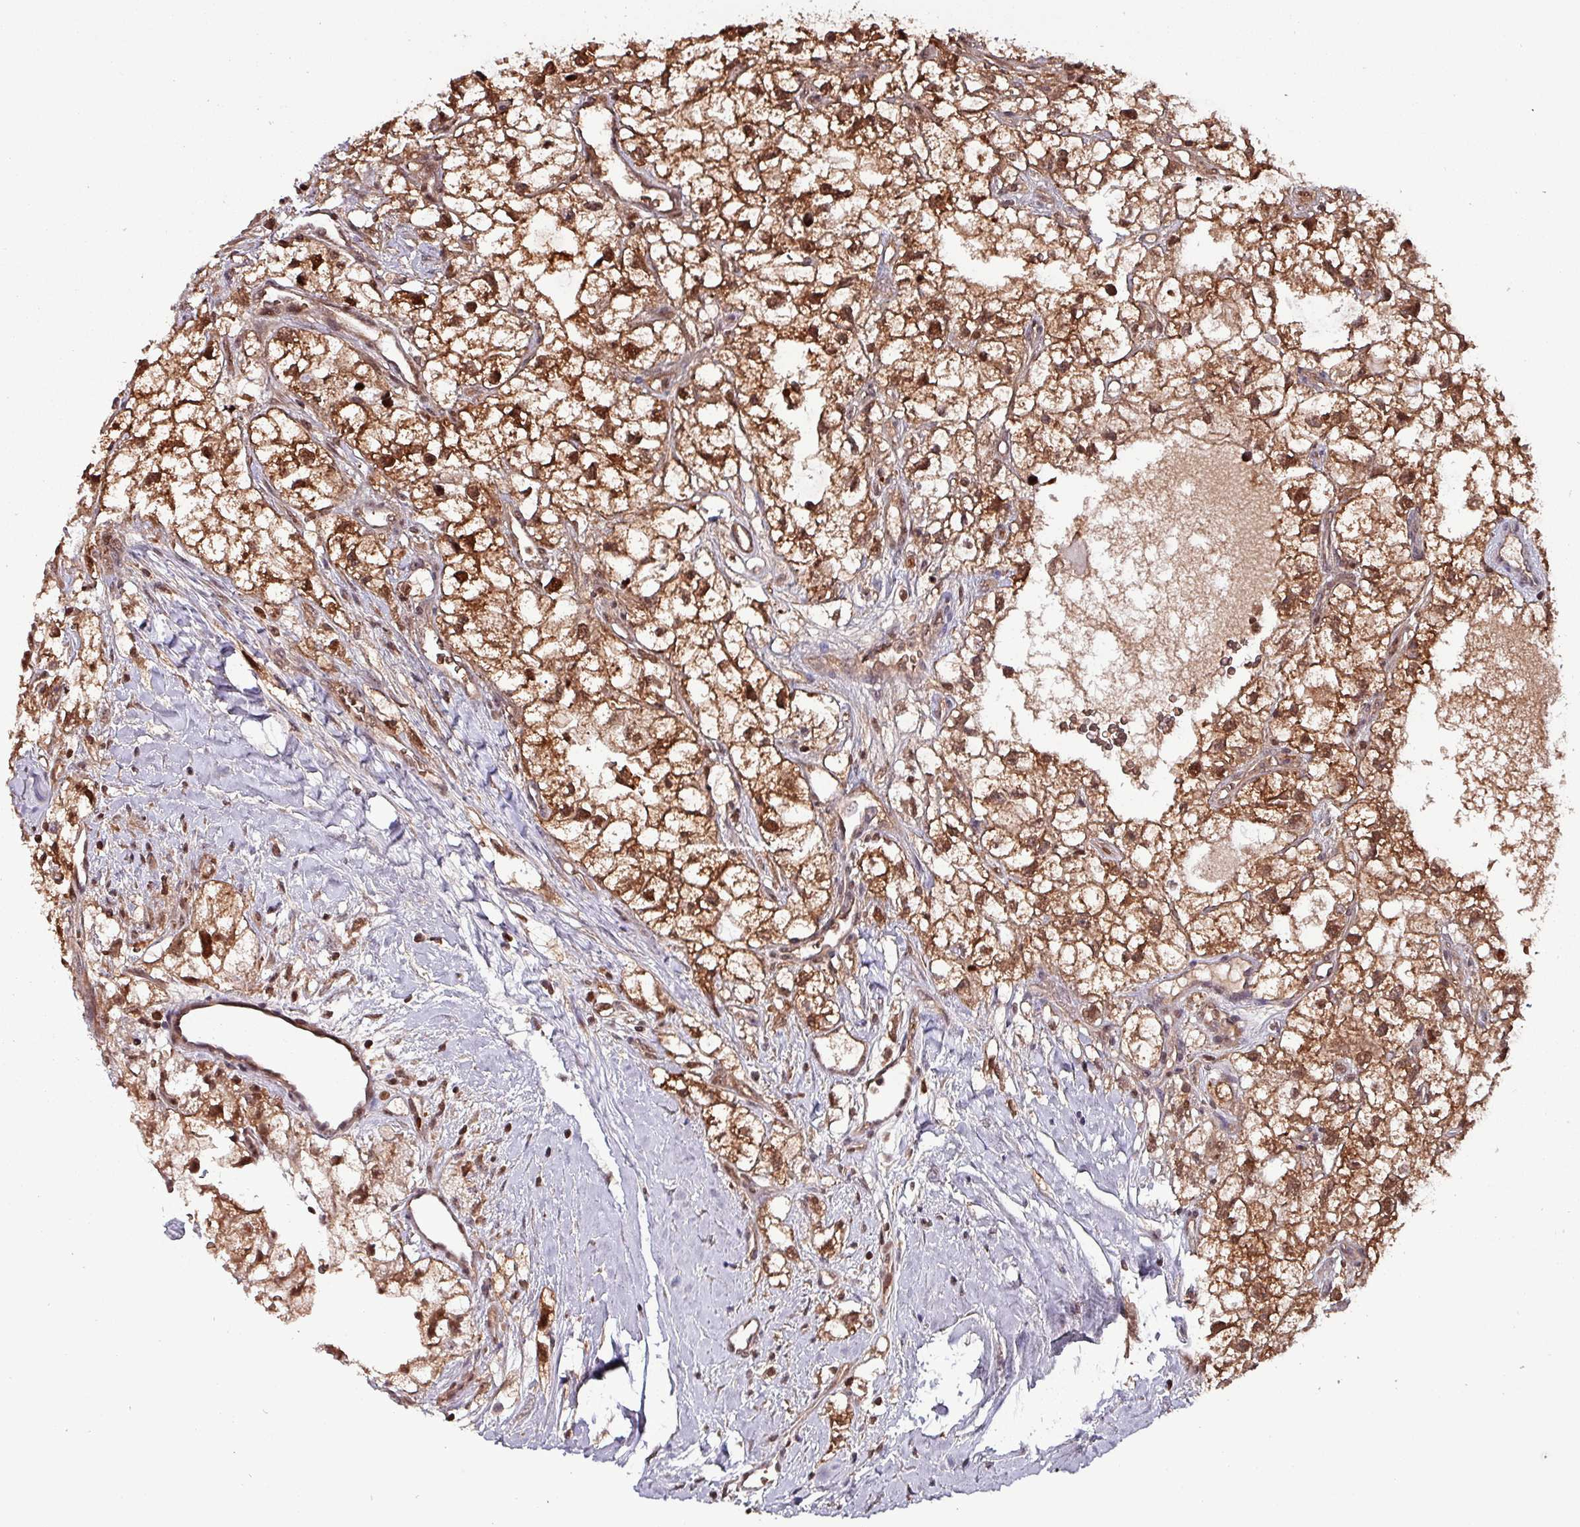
{"staining": {"intensity": "moderate", "quantity": ">75%", "location": "cytoplasmic/membranous,nuclear"}, "tissue": "renal cancer", "cell_type": "Tumor cells", "image_type": "cancer", "snomed": [{"axis": "morphology", "description": "Adenocarcinoma, NOS"}, {"axis": "topography", "description": "Kidney"}], "caption": "A brown stain labels moderate cytoplasmic/membranous and nuclear staining of a protein in renal cancer (adenocarcinoma) tumor cells.", "gene": "PSMB8", "patient": {"sex": "male", "age": 59}}